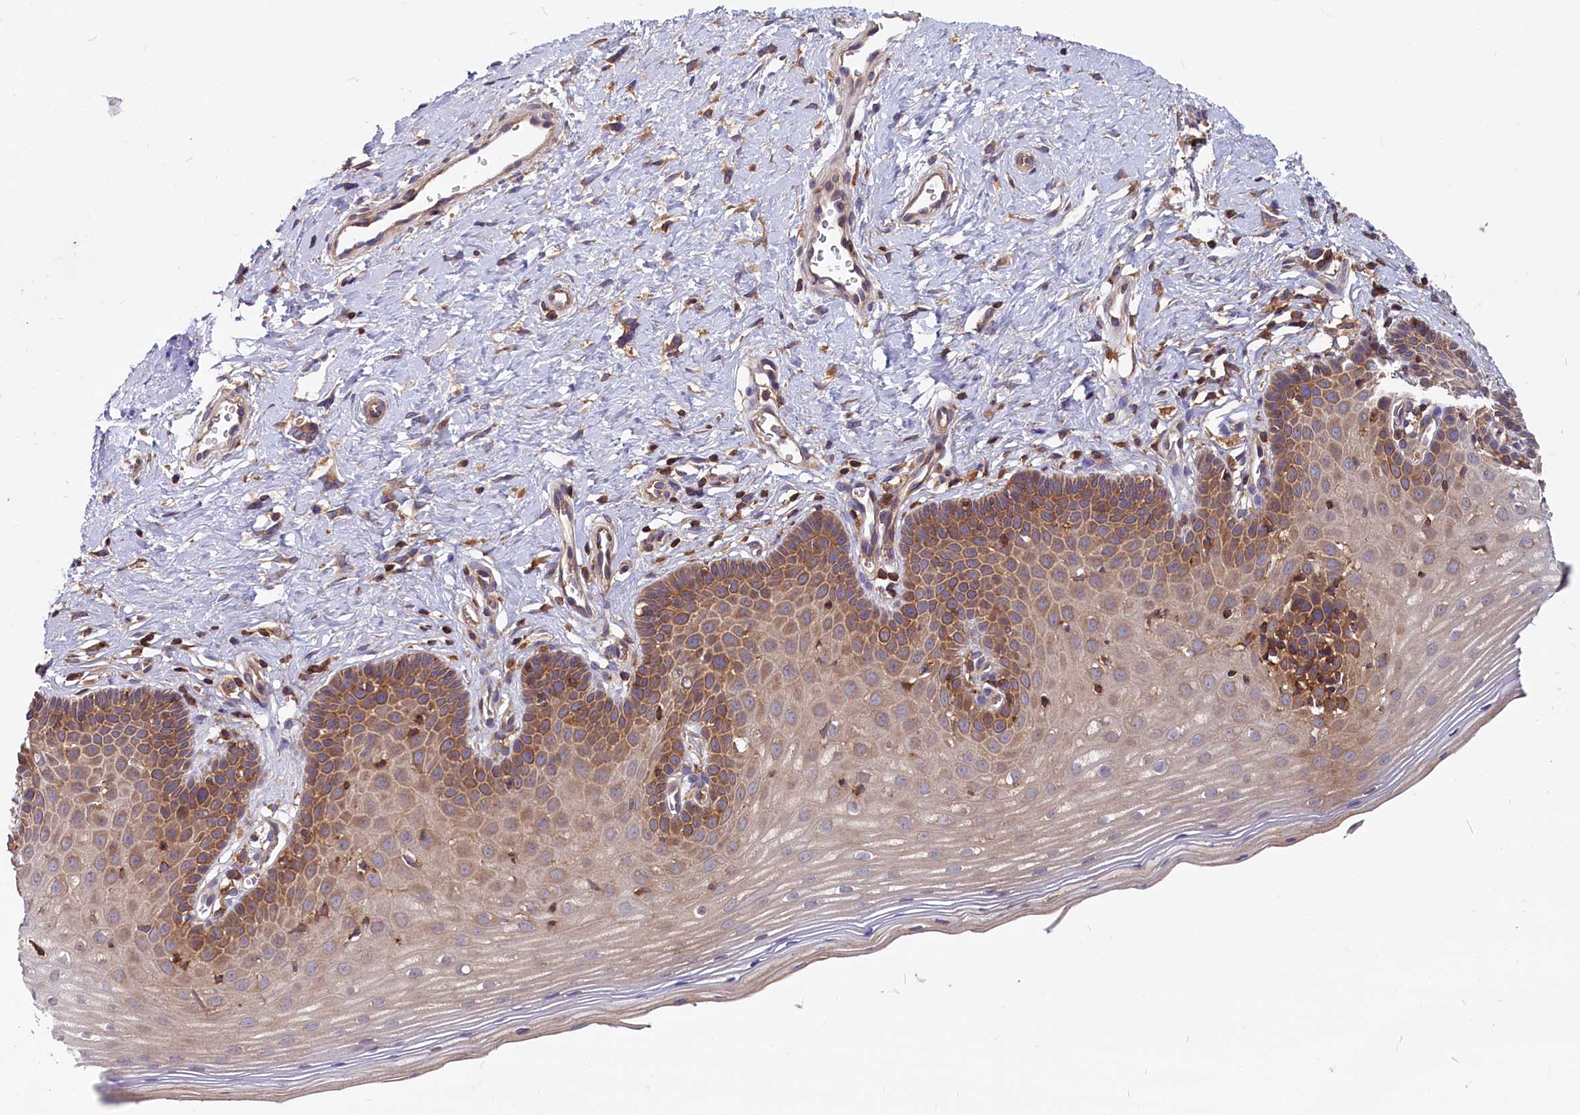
{"staining": {"intensity": "strong", "quantity": ">75%", "location": "cytoplasmic/membranous"}, "tissue": "cervix", "cell_type": "Glandular cells", "image_type": "normal", "snomed": [{"axis": "morphology", "description": "Normal tissue, NOS"}, {"axis": "topography", "description": "Cervix"}], "caption": "This micrograph reveals immunohistochemistry (IHC) staining of benign human cervix, with high strong cytoplasmic/membranous staining in approximately >75% of glandular cells.", "gene": "MYO9B", "patient": {"sex": "female", "age": 36}}